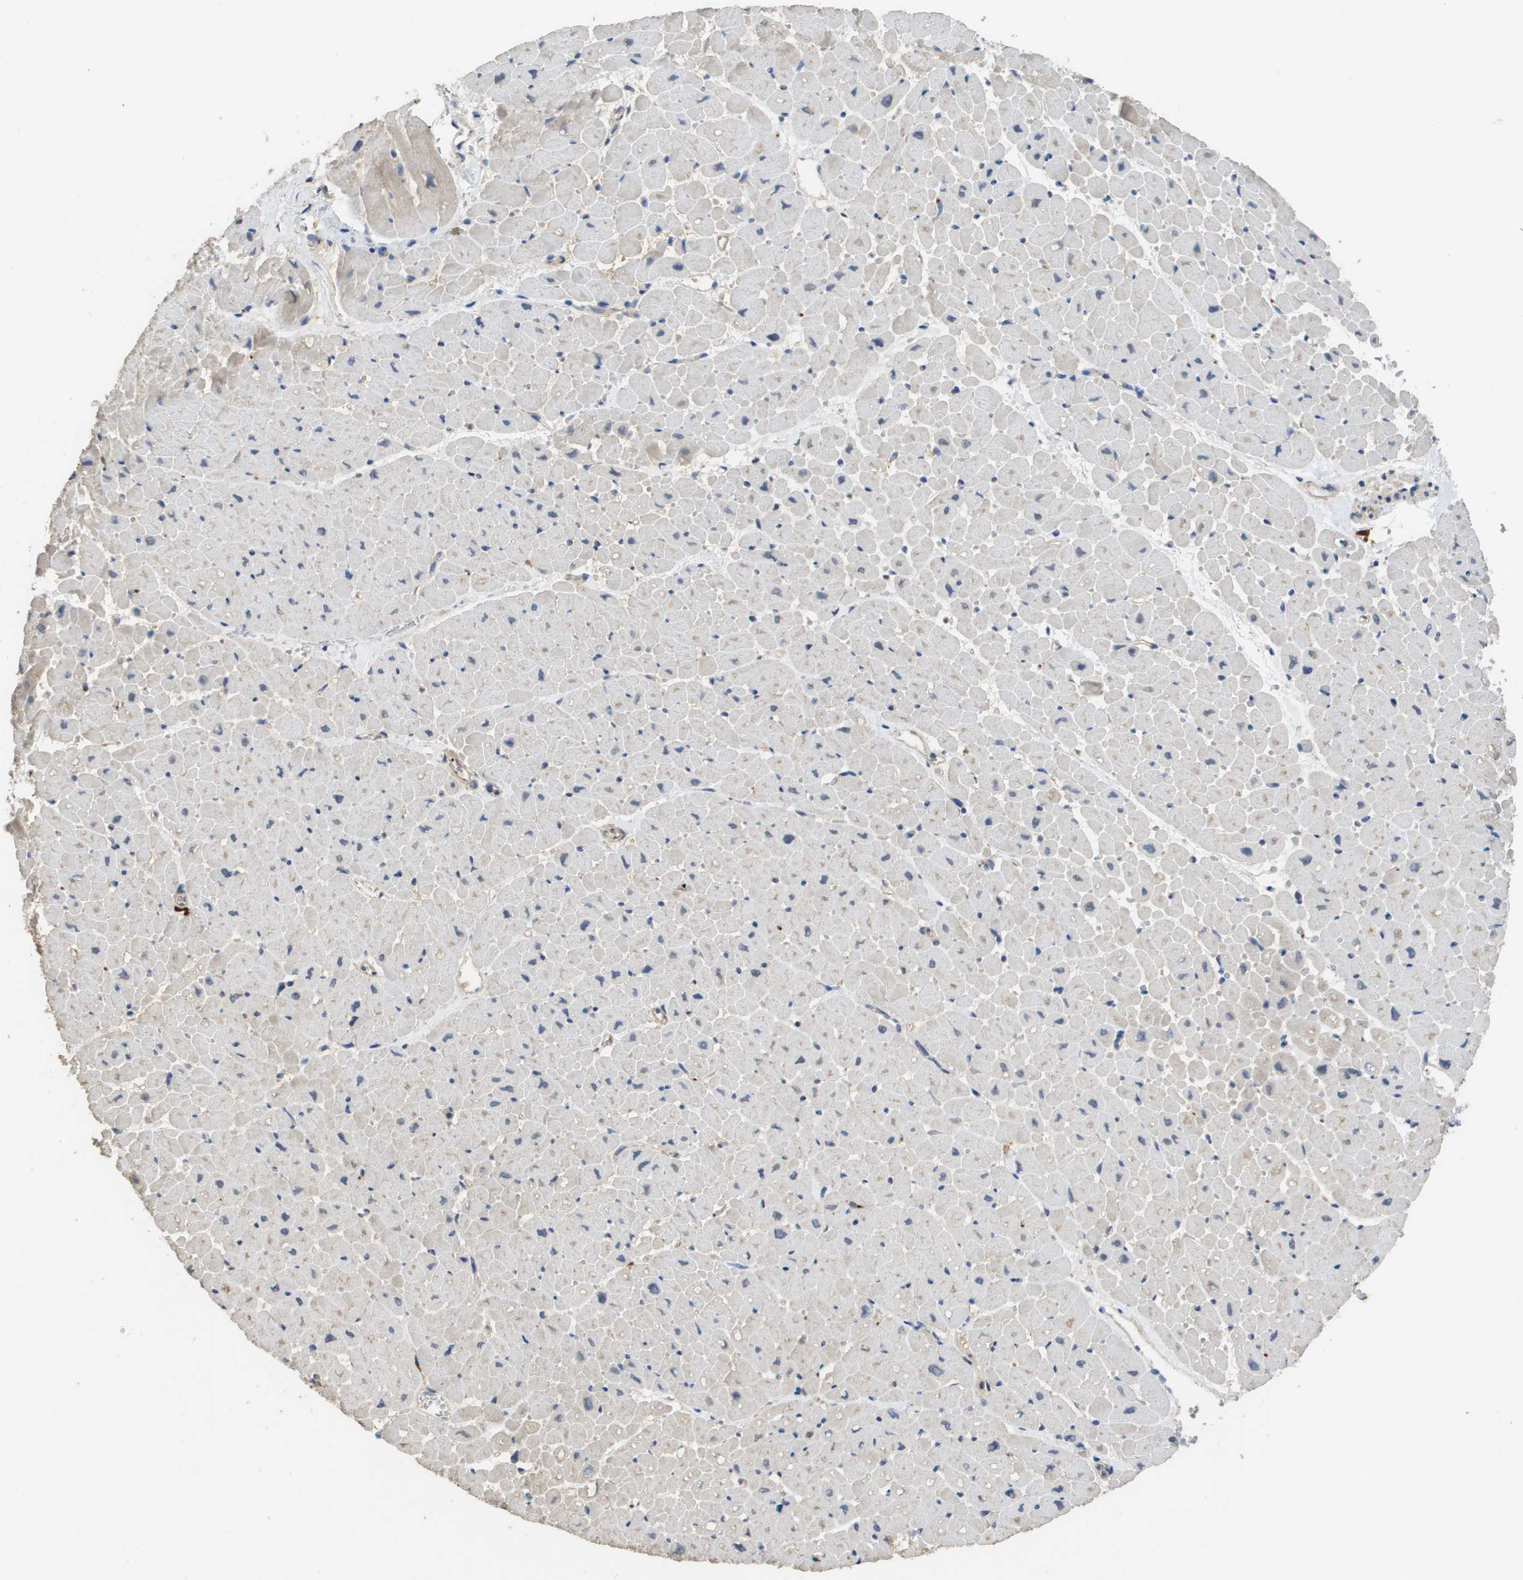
{"staining": {"intensity": "weak", "quantity": "<25%", "location": "cytoplasmic/membranous"}, "tissue": "heart muscle", "cell_type": "Cardiomyocytes", "image_type": "normal", "snomed": [{"axis": "morphology", "description": "Normal tissue, NOS"}, {"axis": "topography", "description": "Heart"}], "caption": "This photomicrograph is of benign heart muscle stained with immunohistochemistry to label a protein in brown with the nuclei are counter-stained blue. There is no positivity in cardiomyocytes. Nuclei are stained in blue.", "gene": "RAB27B", "patient": {"sex": "male", "age": 45}}